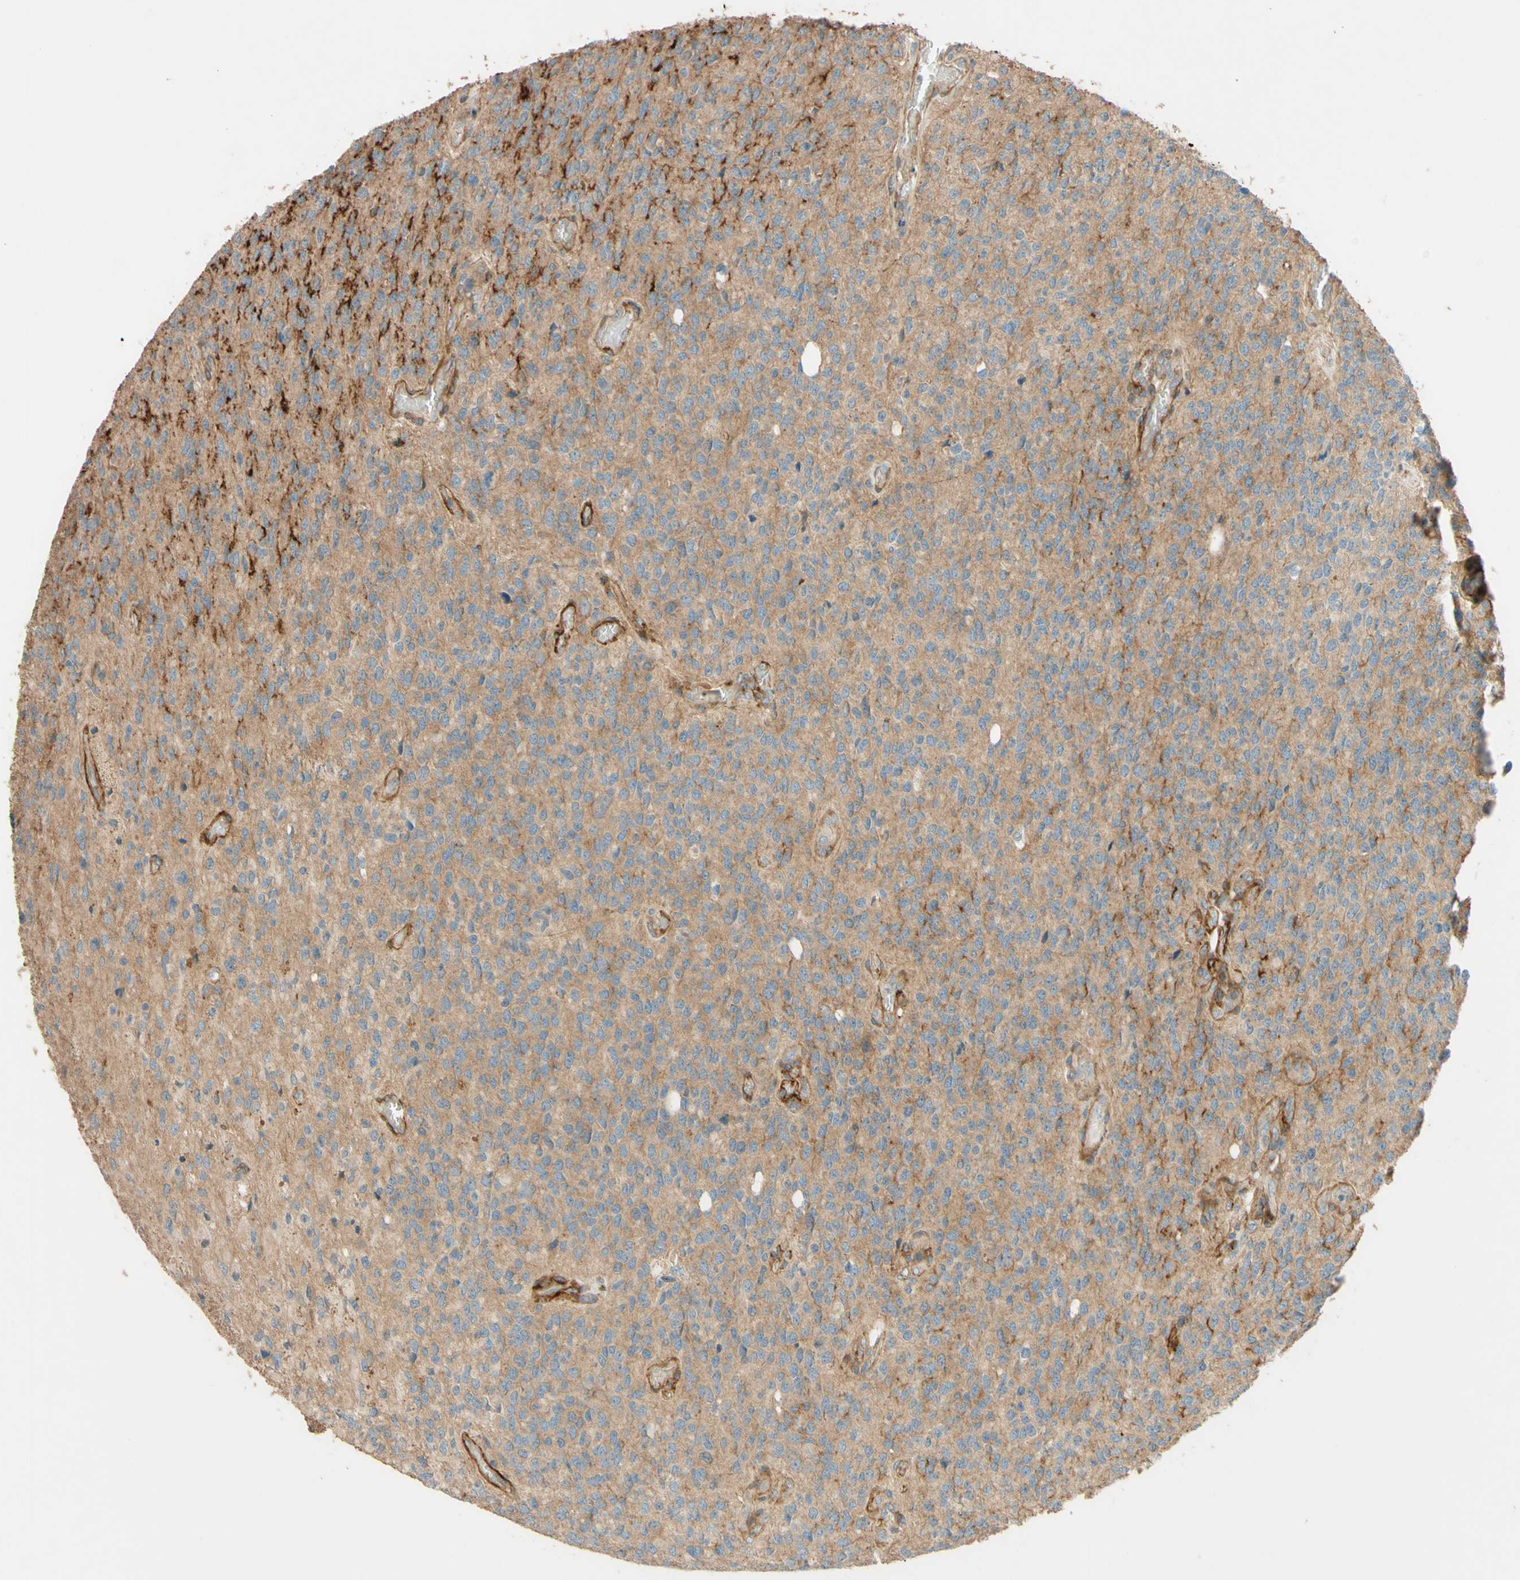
{"staining": {"intensity": "strong", "quantity": "<25%", "location": "cytoplasmic/membranous"}, "tissue": "glioma", "cell_type": "Tumor cells", "image_type": "cancer", "snomed": [{"axis": "morphology", "description": "Glioma, malignant, High grade"}, {"axis": "topography", "description": "pancreas cauda"}], "caption": "Malignant high-grade glioma stained for a protein demonstrates strong cytoplasmic/membranous positivity in tumor cells.", "gene": "ADAM17", "patient": {"sex": "male", "age": 60}}